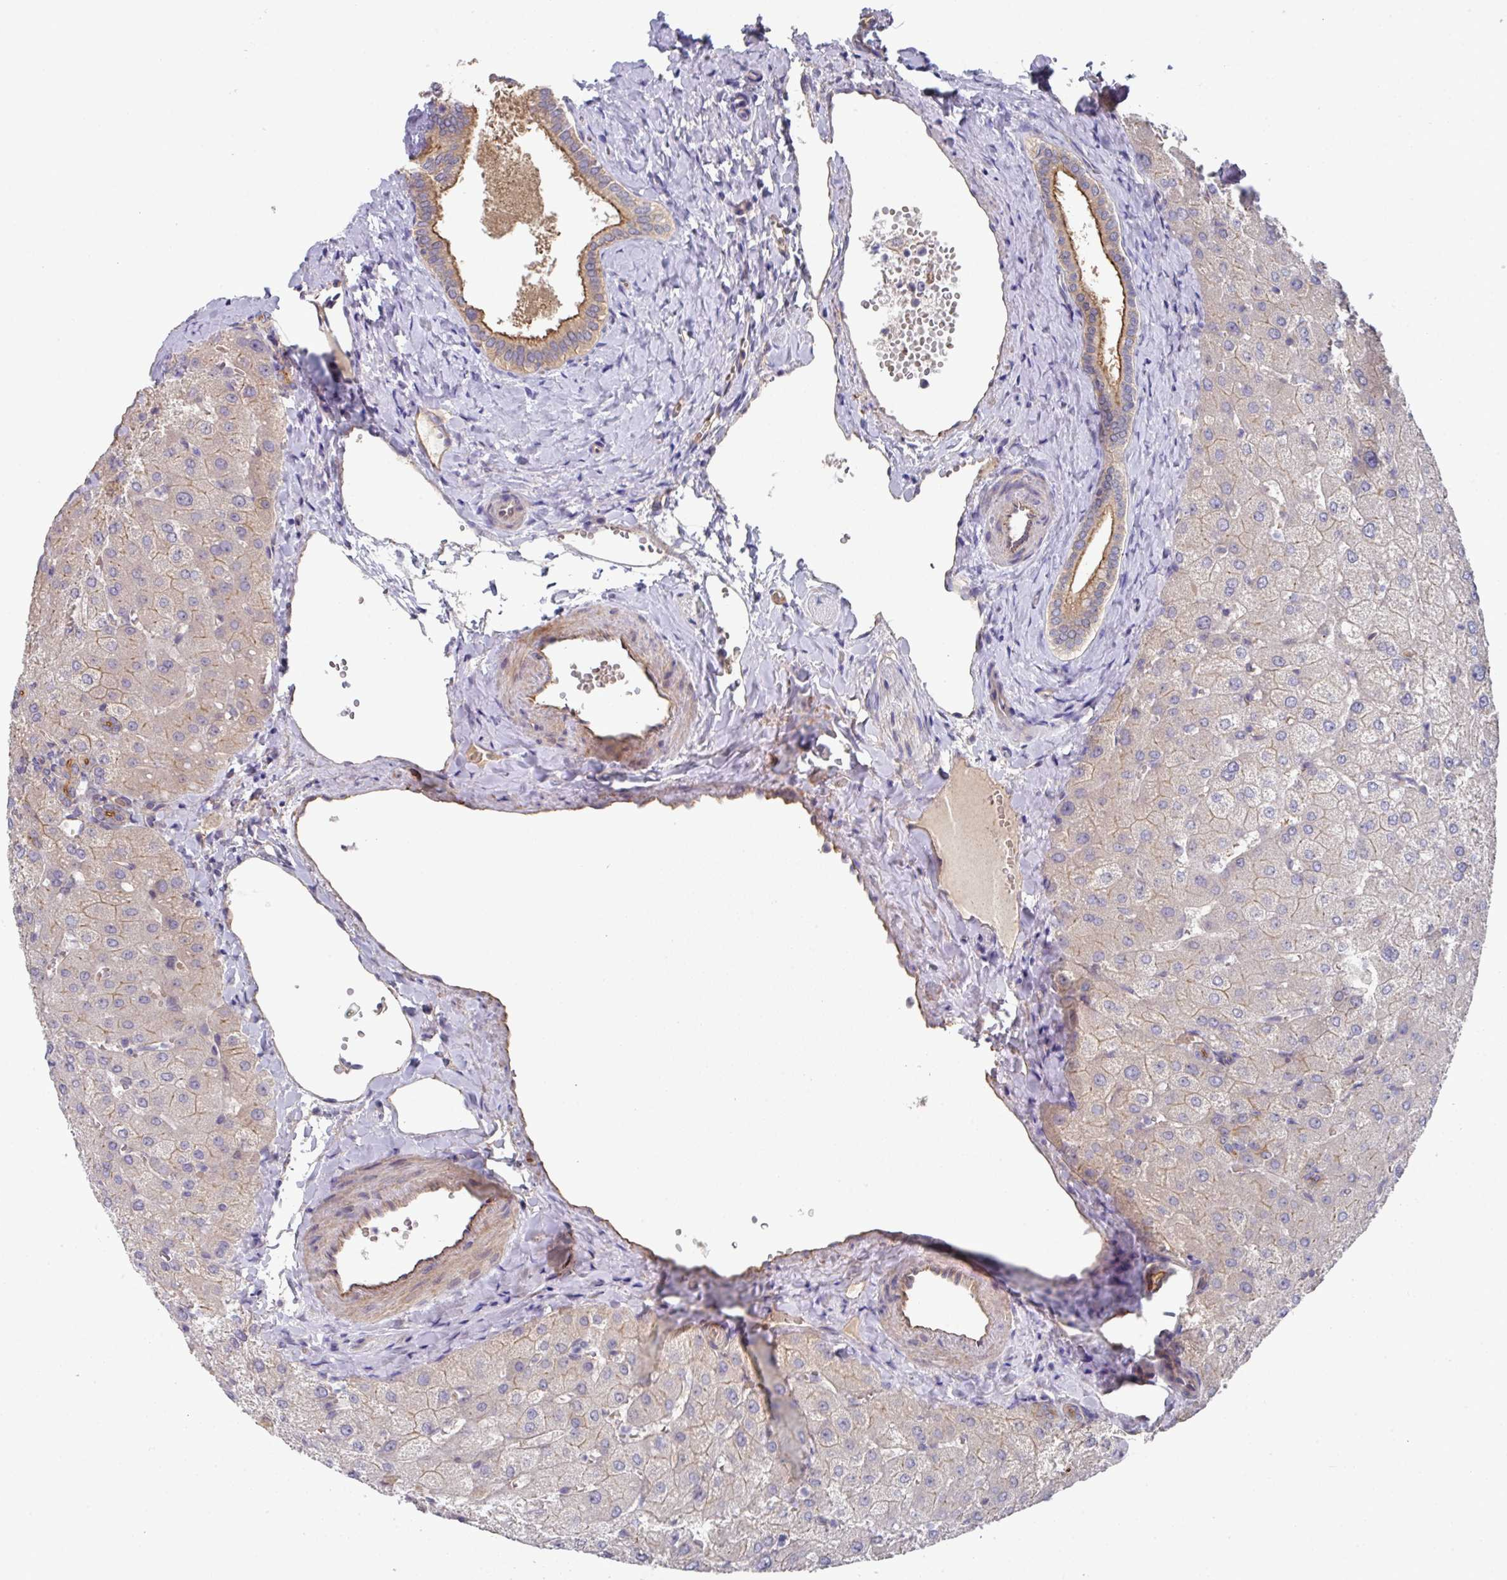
{"staining": {"intensity": "moderate", "quantity": ">75%", "location": "cytoplasmic/membranous"}, "tissue": "liver", "cell_type": "Cholangiocytes", "image_type": "normal", "snomed": [{"axis": "morphology", "description": "Normal tissue, NOS"}, {"axis": "topography", "description": "Liver"}], "caption": "Immunohistochemistry (IHC) (DAB (3,3'-diaminobenzidine)) staining of benign human liver shows moderate cytoplasmic/membranous protein staining in approximately >75% of cholangiocytes. (brown staining indicates protein expression, while blue staining denotes nuclei).", "gene": "PRR5", "patient": {"sex": "female", "age": 54}}